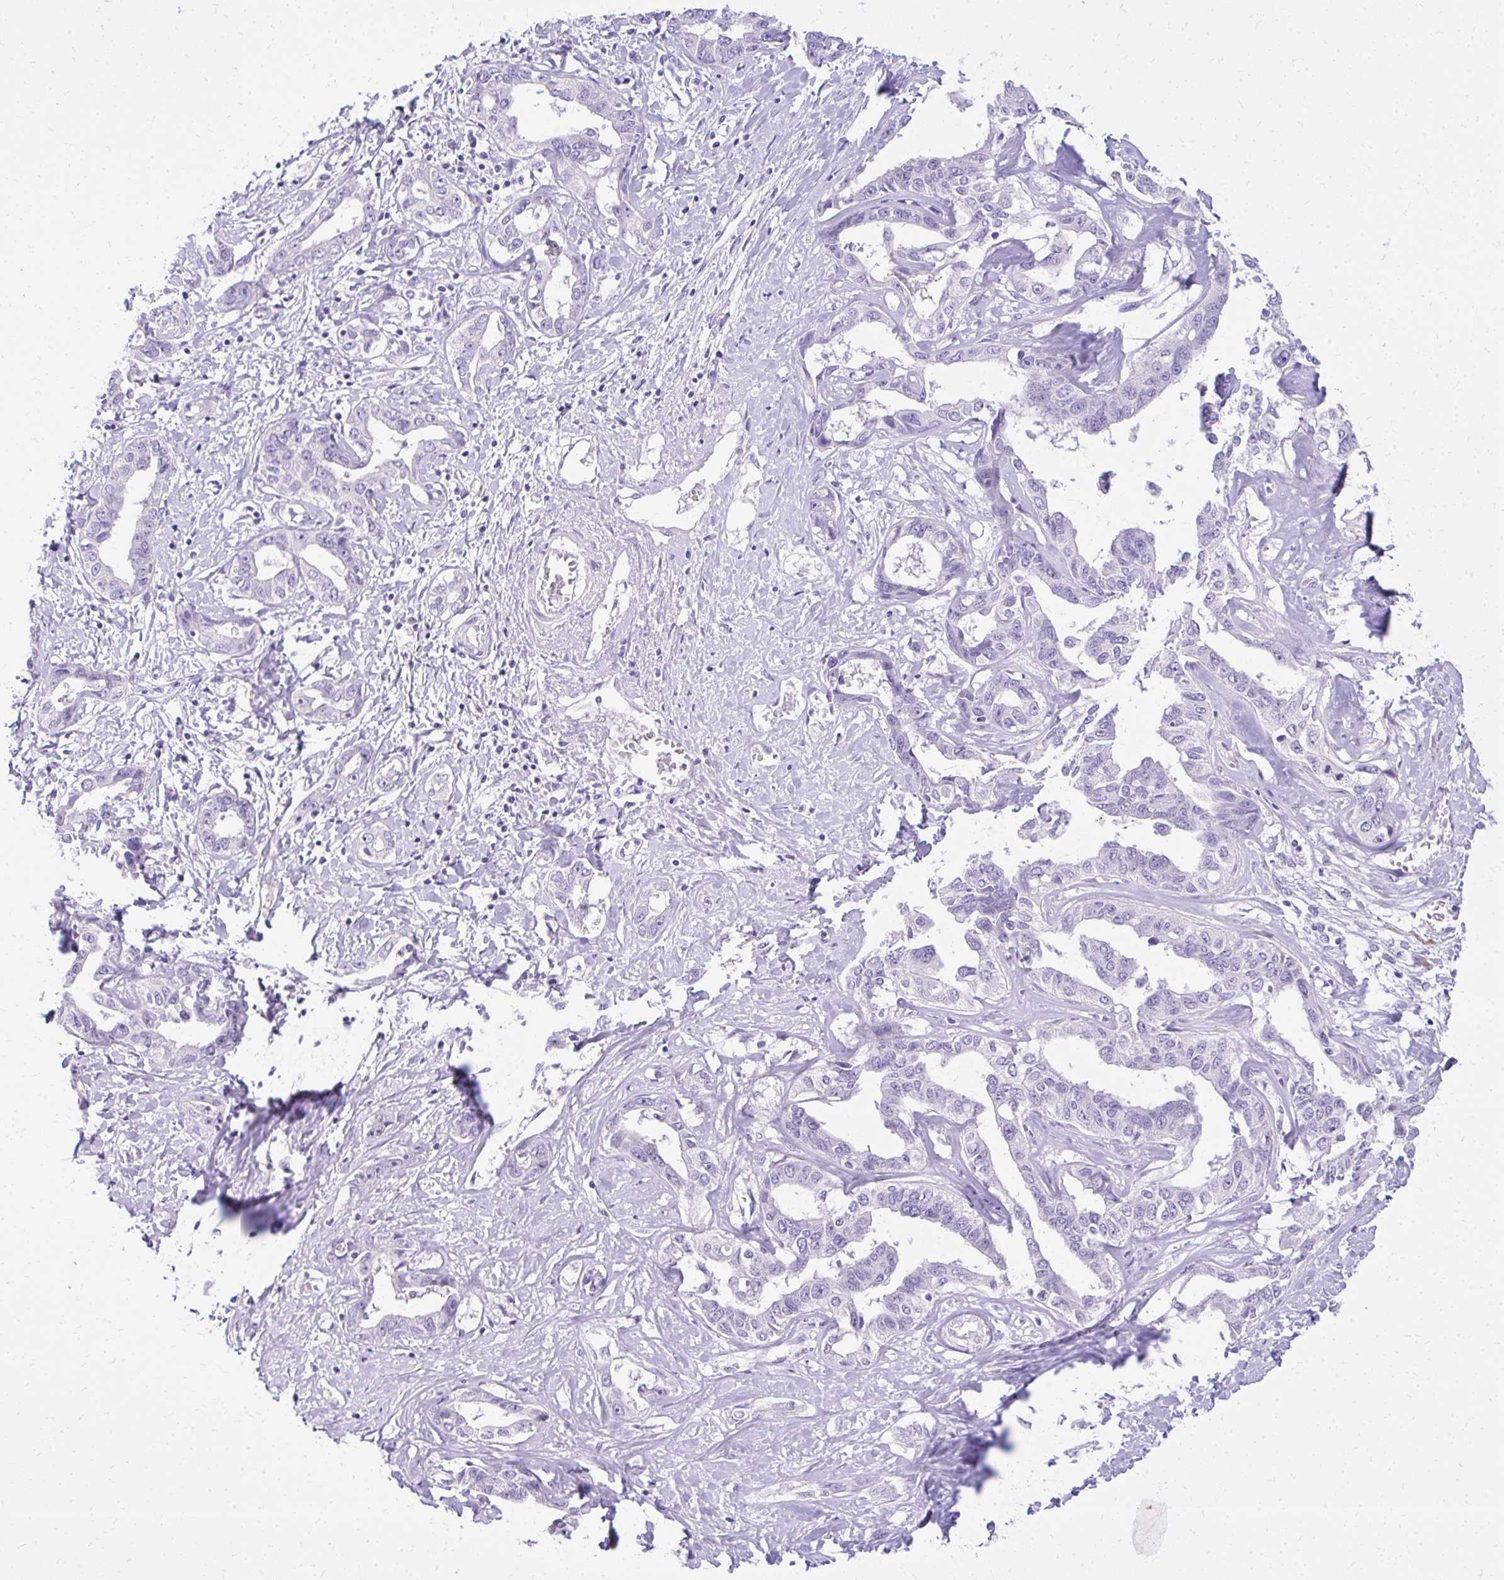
{"staining": {"intensity": "negative", "quantity": "none", "location": "none"}, "tissue": "liver cancer", "cell_type": "Tumor cells", "image_type": "cancer", "snomed": [{"axis": "morphology", "description": "Cholangiocarcinoma"}, {"axis": "topography", "description": "Liver"}], "caption": "Immunohistochemistry (IHC) photomicrograph of liver cholangiocarcinoma stained for a protein (brown), which demonstrates no staining in tumor cells. The staining is performed using DAB brown chromogen with nuclei counter-stained in using hematoxylin.", "gene": "PRAP1", "patient": {"sex": "male", "age": 59}}